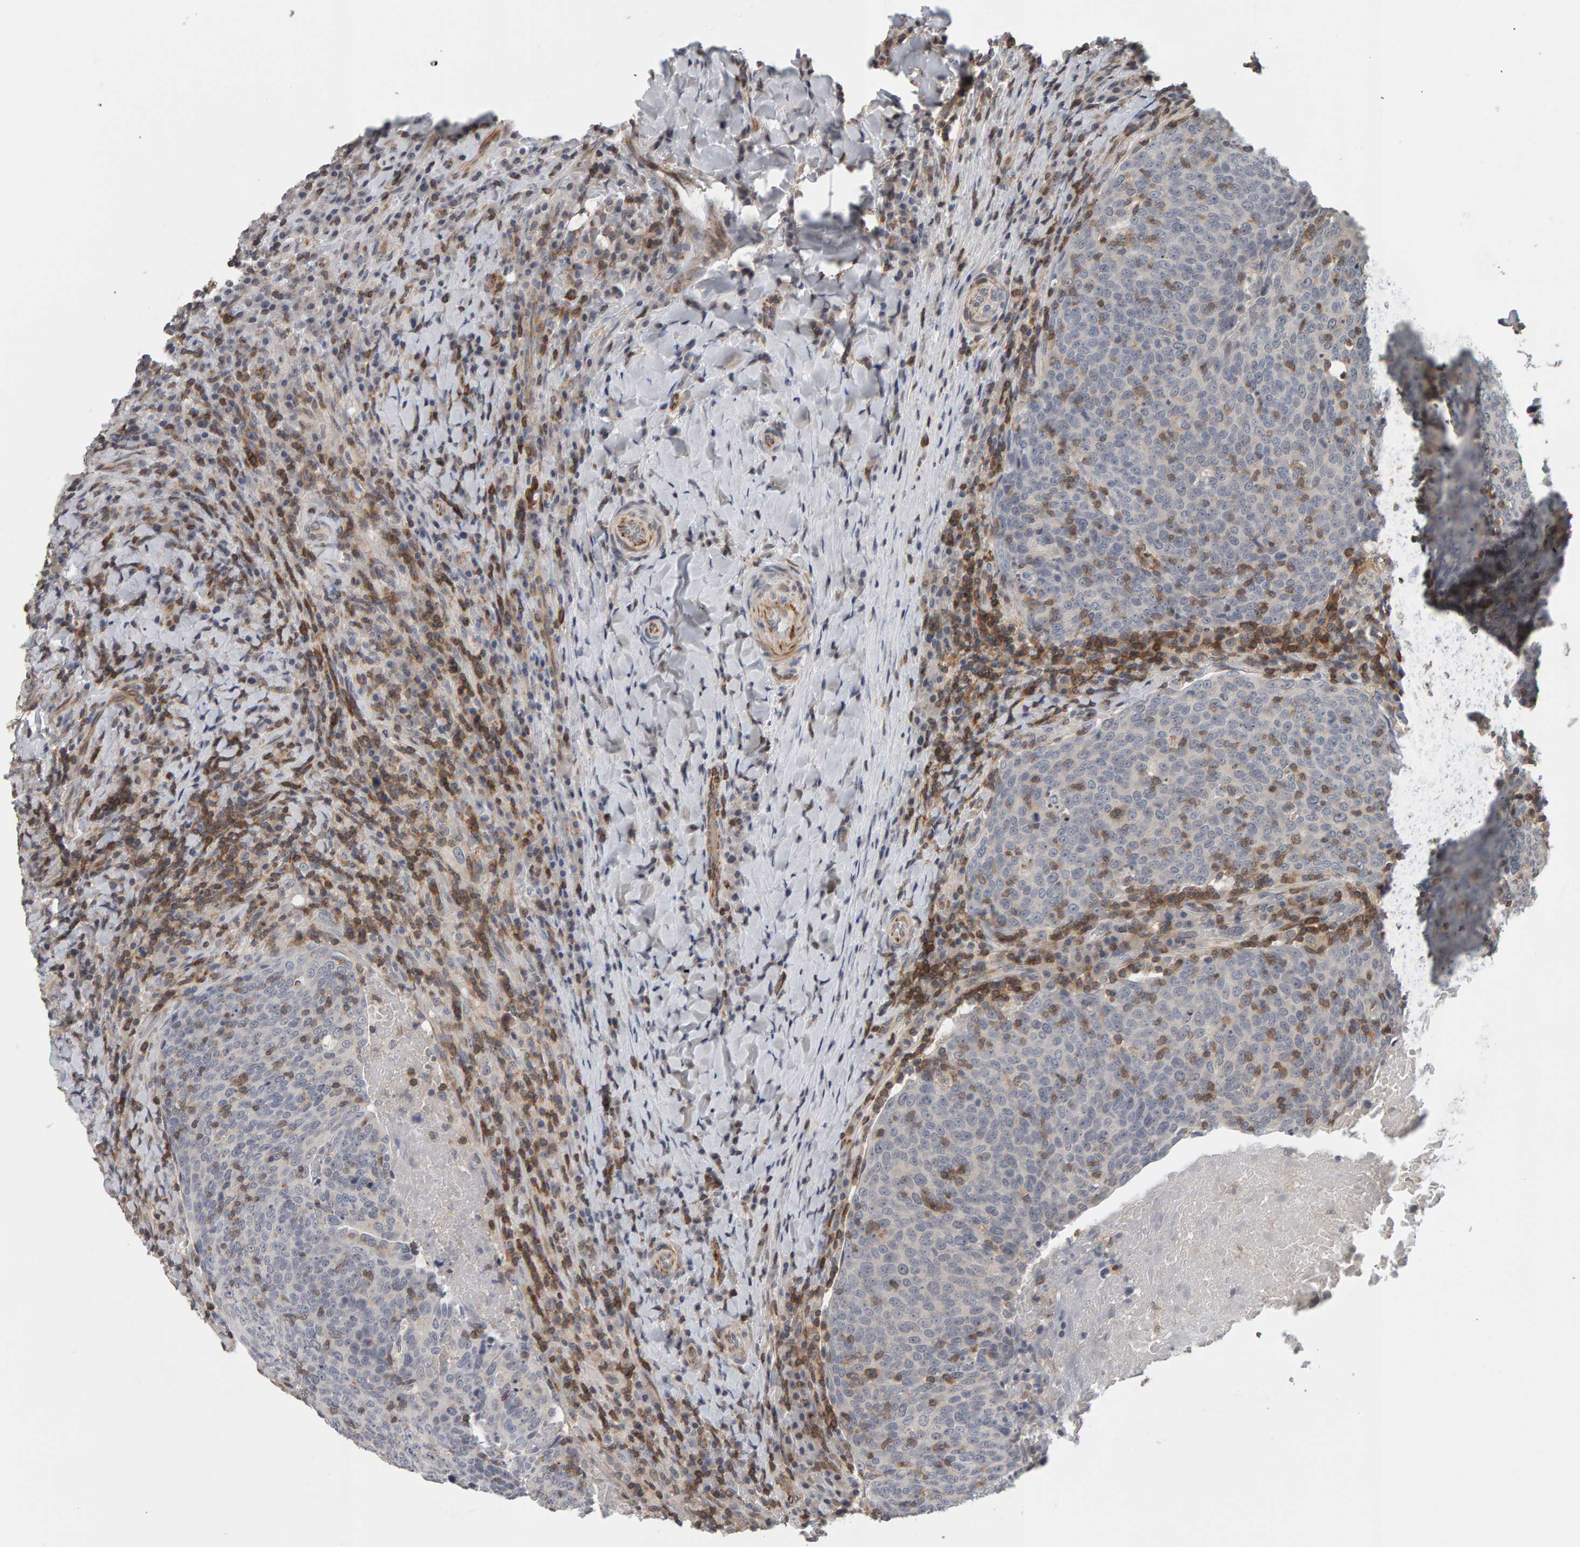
{"staining": {"intensity": "weak", "quantity": "<25%", "location": "cytoplasmic/membranous"}, "tissue": "head and neck cancer", "cell_type": "Tumor cells", "image_type": "cancer", "snomed": [{"axis": "morphology", "description": "Squamous cell carcinoma, NOS"}, {"axis": "morphology", "description": "Squamous cell carcinoma, metastatic, NOS"}, {"axis": "topography", "description": "Lymph node"}, {"axis": "topography", "description": "Head-Neck"}], "caption": "High power microscopy photomicrograph of an immunohistochemistry (IHC) photomicrograph of metastatic squamous cell carcinoma (head and neck), revealing no significant expression in tumor cells. The staining is performed using DAB brown chromogen with nuclei counter-stained in using hematoxylin.", "gene": "TEFM", "patient": {"sex": "male", "age": 62}}